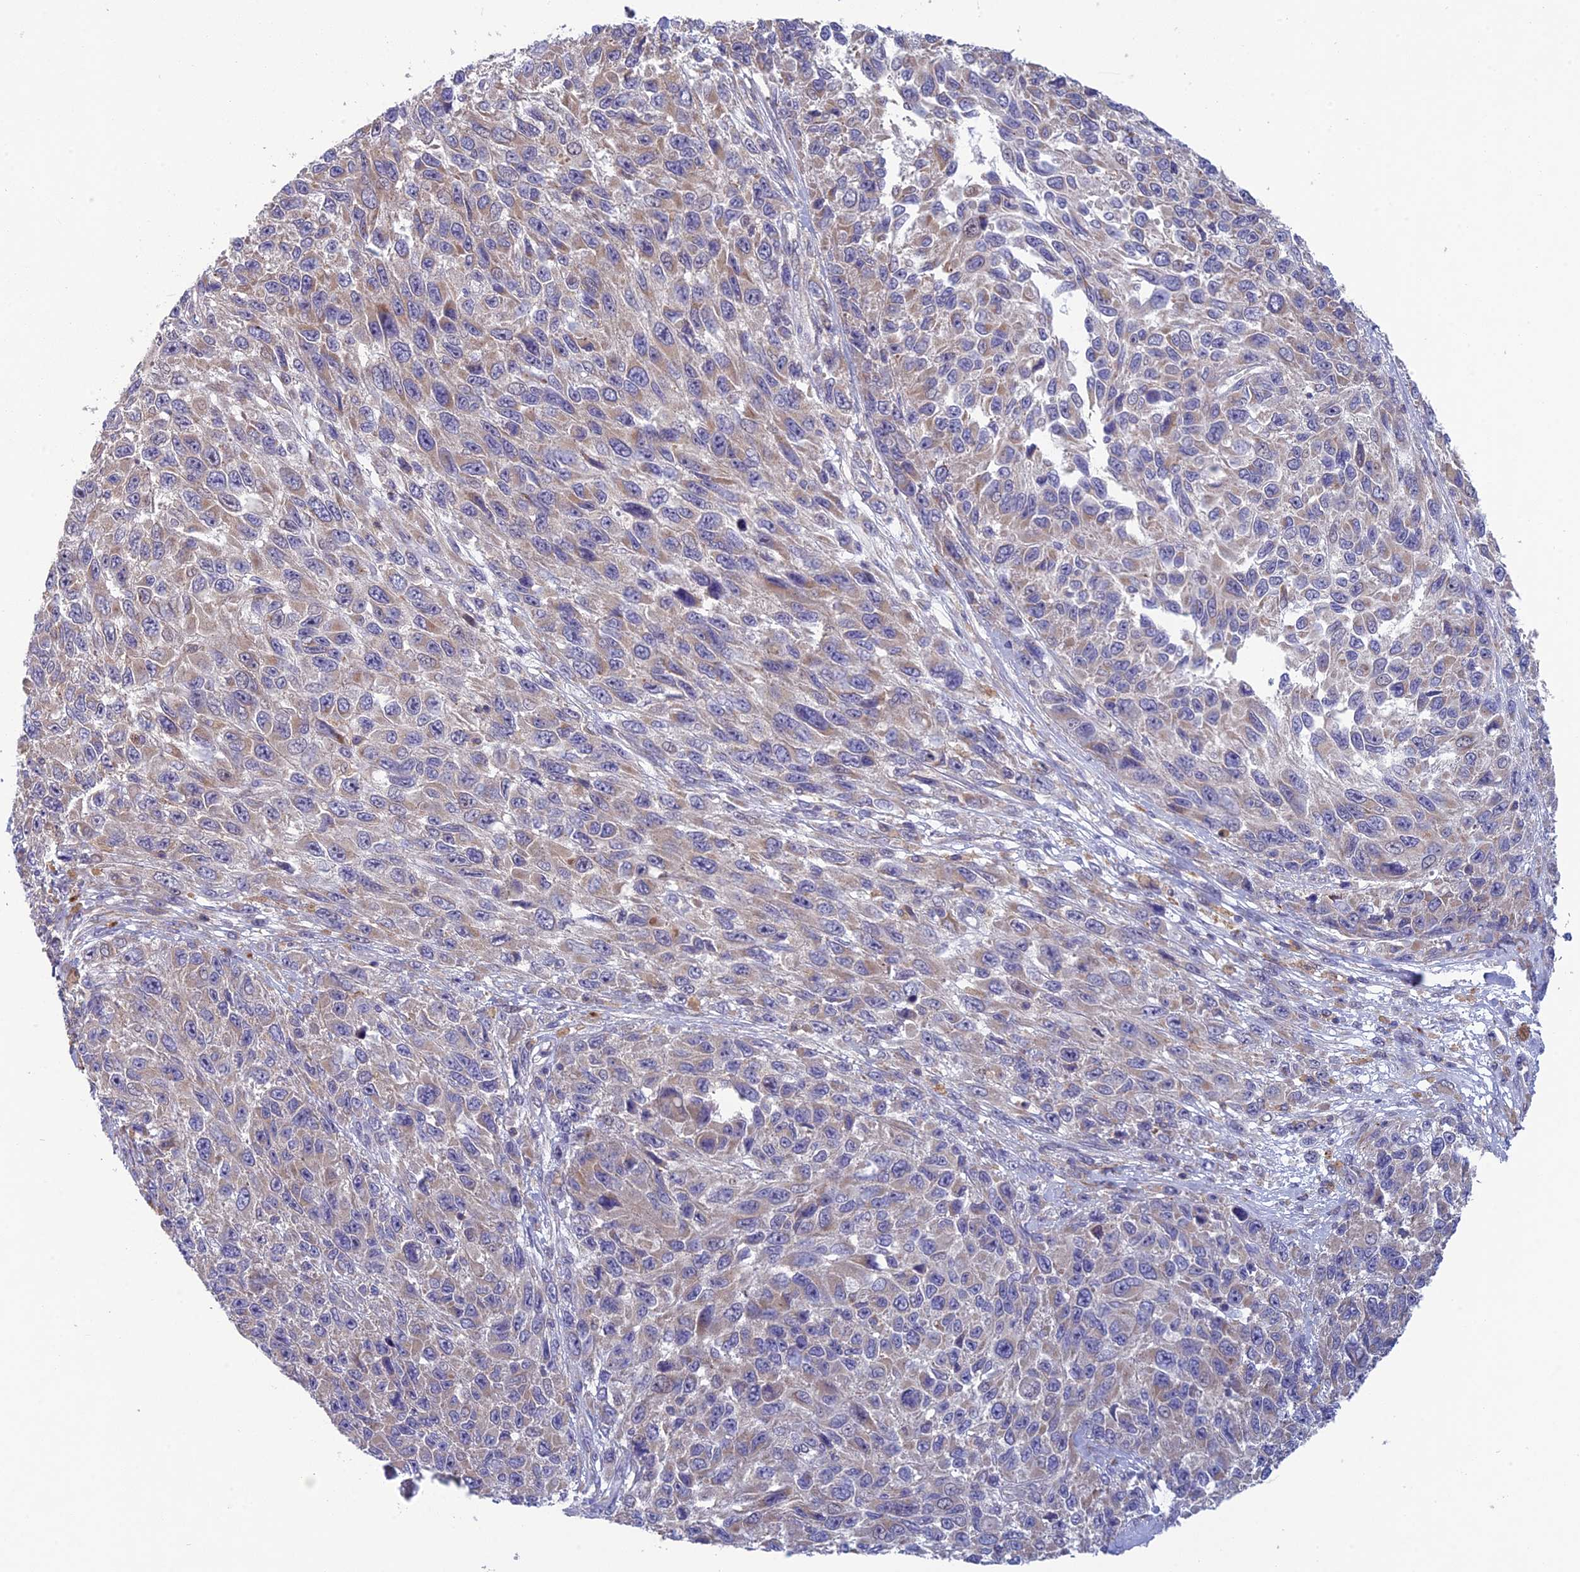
{"staining": {"intensity": "negative", "quantity": "none", "location": "none"}, "tissue": "melanoma", "cell_type": "Tumor cells", "image_type": "cancer", "snomed": [{"axis": "morphology", "description": "Normal tissue, NOS"}, {"axis": "morphology", "description": "Malignant melanoma, NOS"}, {"axis": "topography", "description": "Skin"}], "caption": "Immunohistochemical staining of human melanoma reveals no significant positivity in tumor cells.", "gene": "BLTP2", "patient": {"sex": "female", "age": 96}}